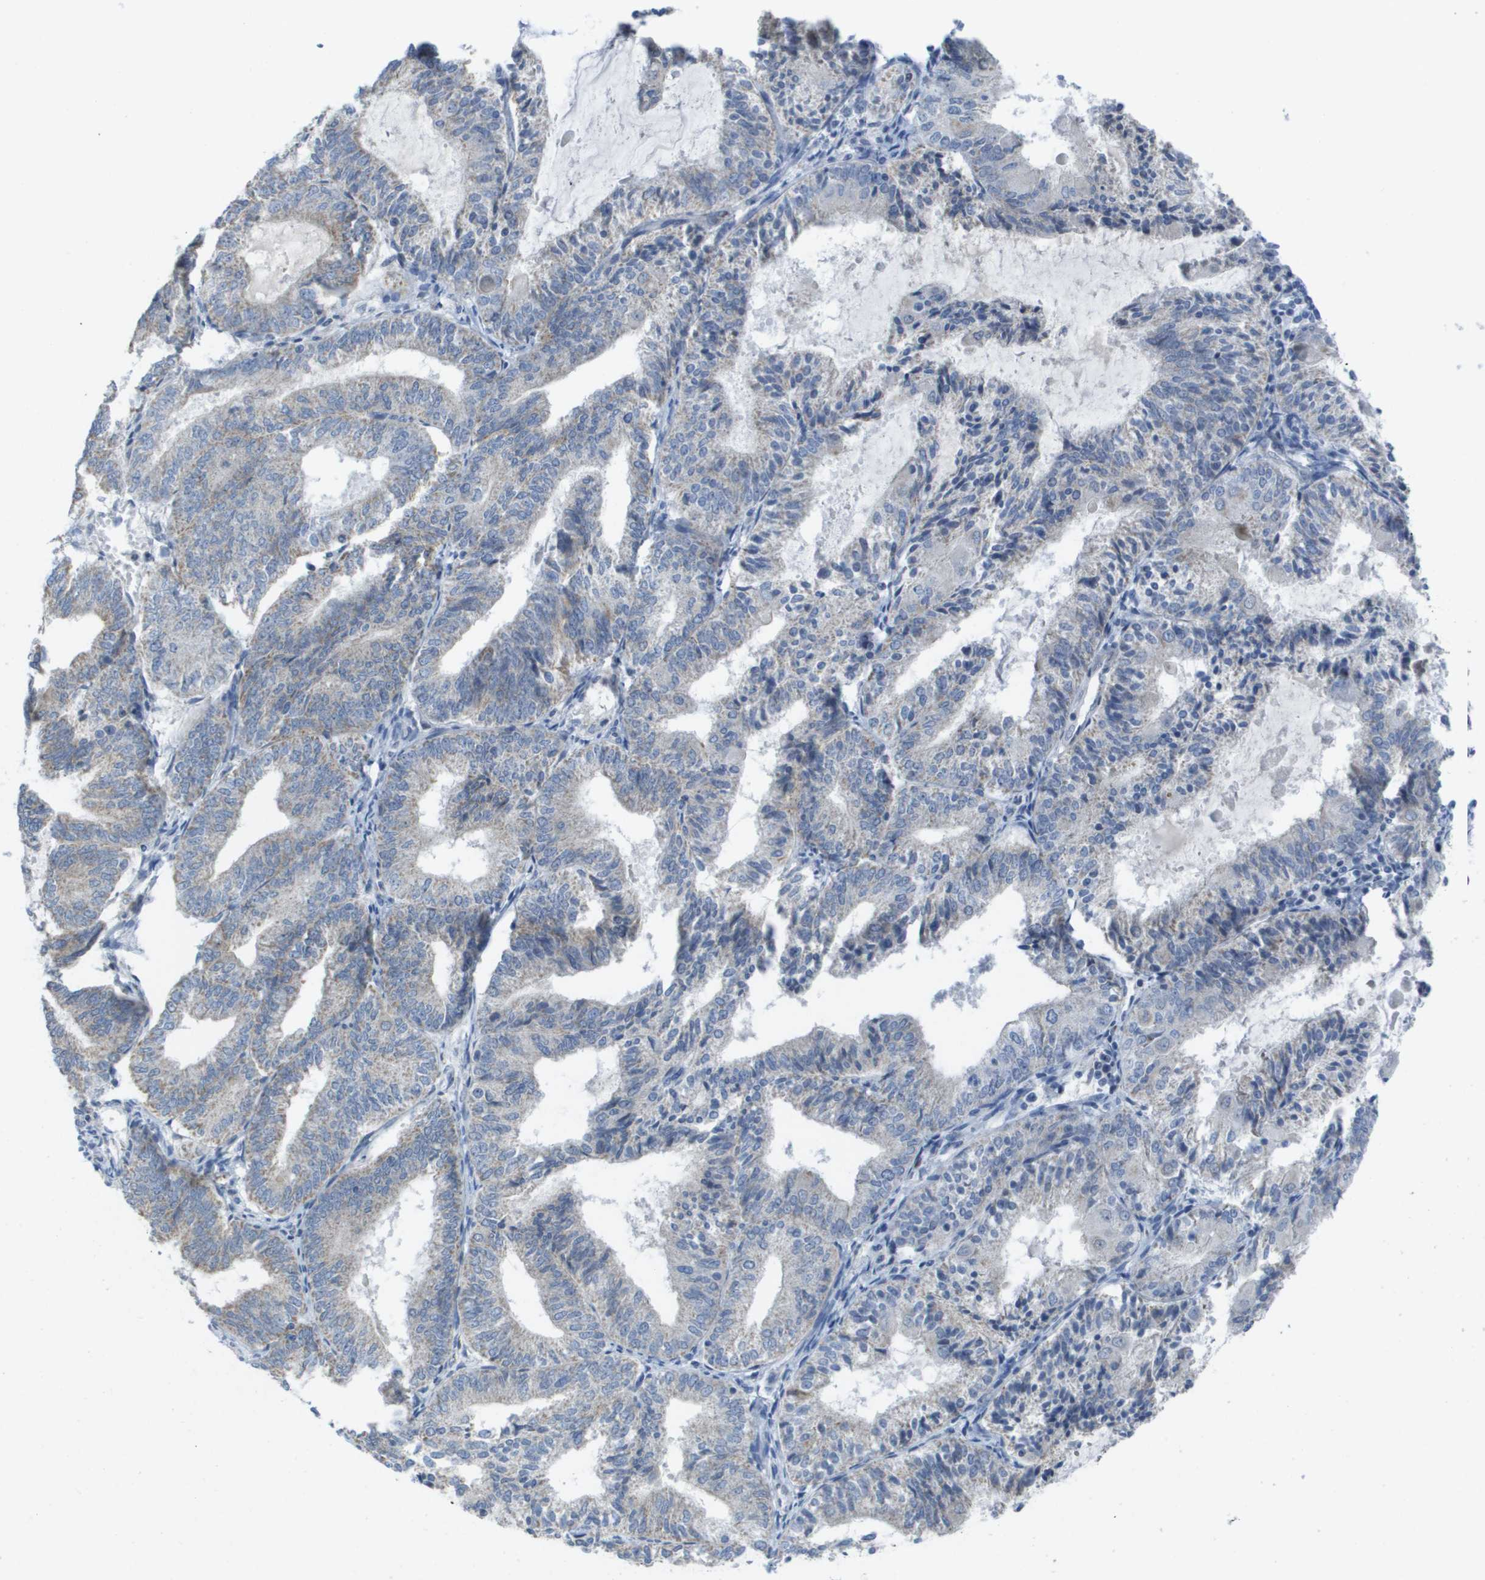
{"staining": {"intensity": "weak", "quantity": "<25%", "location": "cytoplasmic/membranous"}, "tissue": "endometrial cancer", "cell_type": "Tumor cells", "image_type": "cancer", "snomed": [{"axis": "morphology", "description": "Adenocarcinoma, NOS"}, {"axis": "topography", "description": "Endometrium"}], "caption": "Endometrial adenocarcinoma was stained to show a protein in brown. There is no significant expression in tumor cells.", "gene": "TMEM223", "patient": {"sex": "female", "age": 81}}